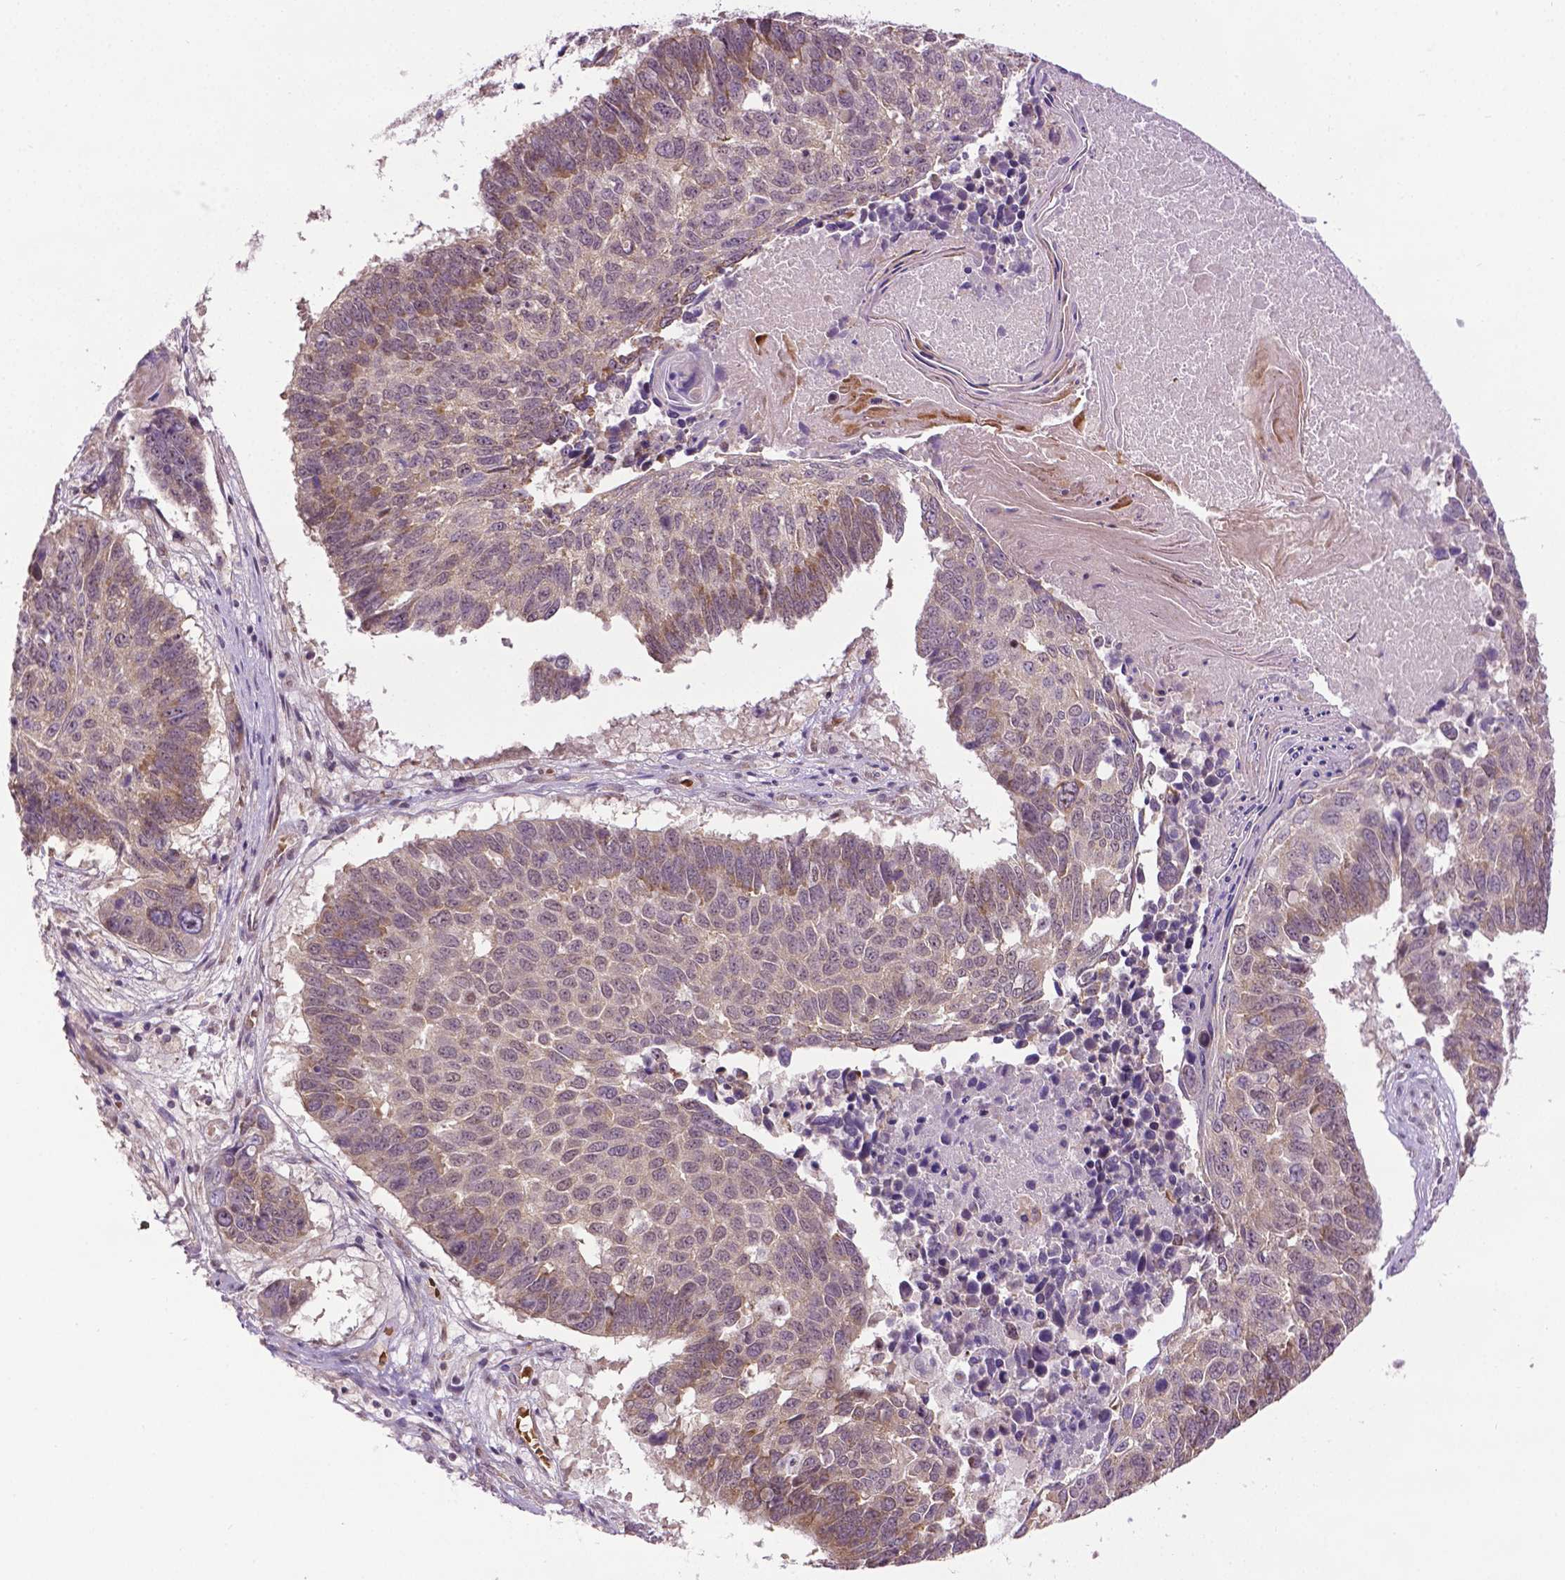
{"staining": {"intensity": "weak", "quantity": "25%-75%", "location": "cytoplasmic/membranous,nuclear"}, "tissue": "lung cancer", "cell_type": "Tumor cells", "image_type": "cancer", "snomed": [{"axis": "morphology", "description": "Squamous cell carcinoma, NOS"}, {"axis": "topography", "description": "Lung"}], "caption": "Human squamous cell carcinoma (lung) stained with a protein marker displays weak staining in tumor cells.", "gene": "ZNF41", "patient": {"sex": "male", "age": 73}}